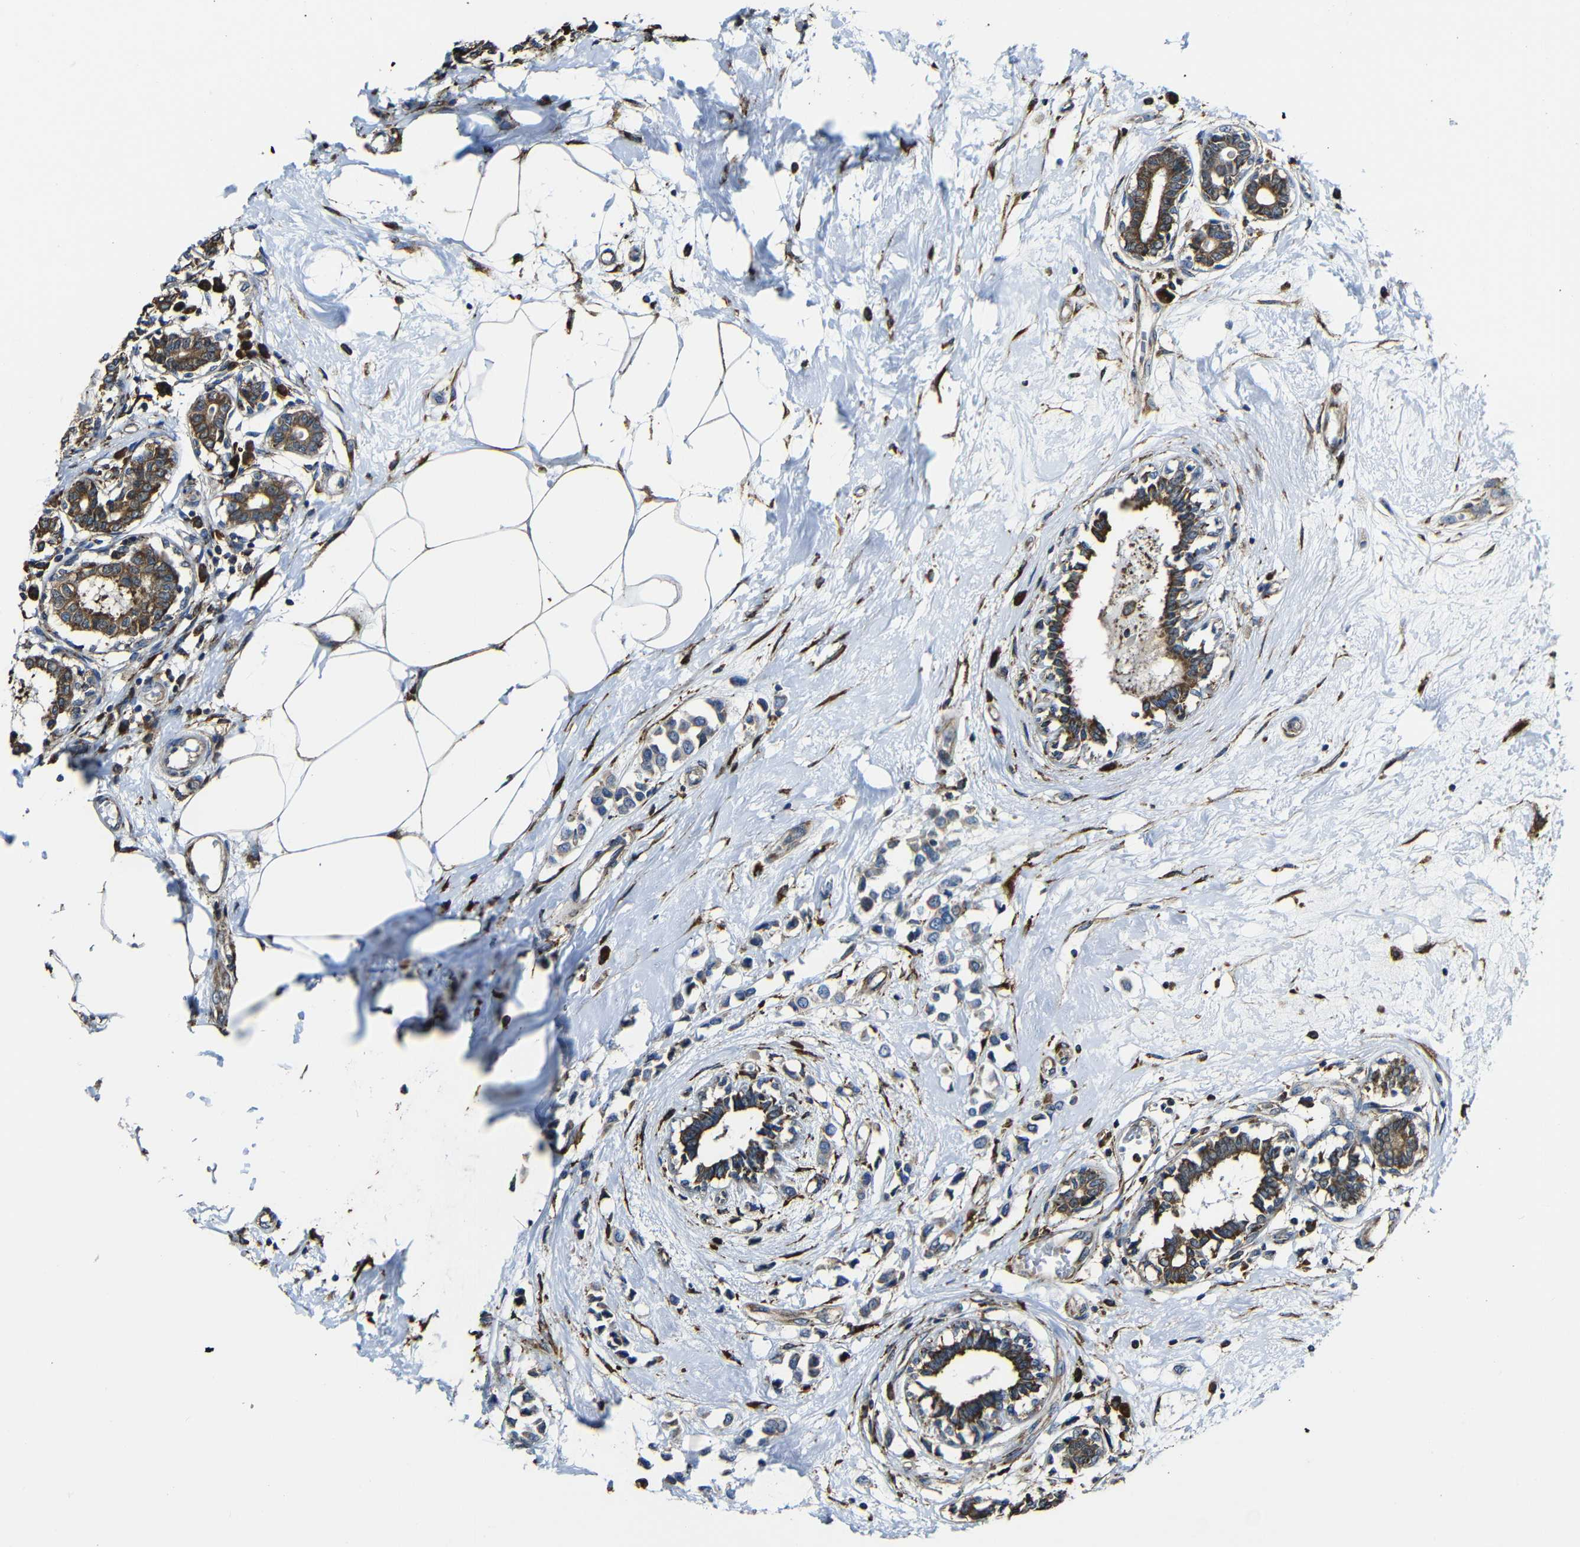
{"staining": {"intensity": "weak", "quantity": "<25%", "location": "cytoplasmic/membranous"}, "tissue": "breast cancer", "cell_type": "Tumor cells", "image_type": "cancer", "snomed": [{"axis": "morphology", "description": "Lobular carcinoma"}, {"axis": "topography", "description": "Breast"}], "caption": "Histopathology image shows no protein expression in tumor cells of breast lobular carcinoma tissue.", "gene": "PPIB", "patient": {"sex": "female", "age": 51}}